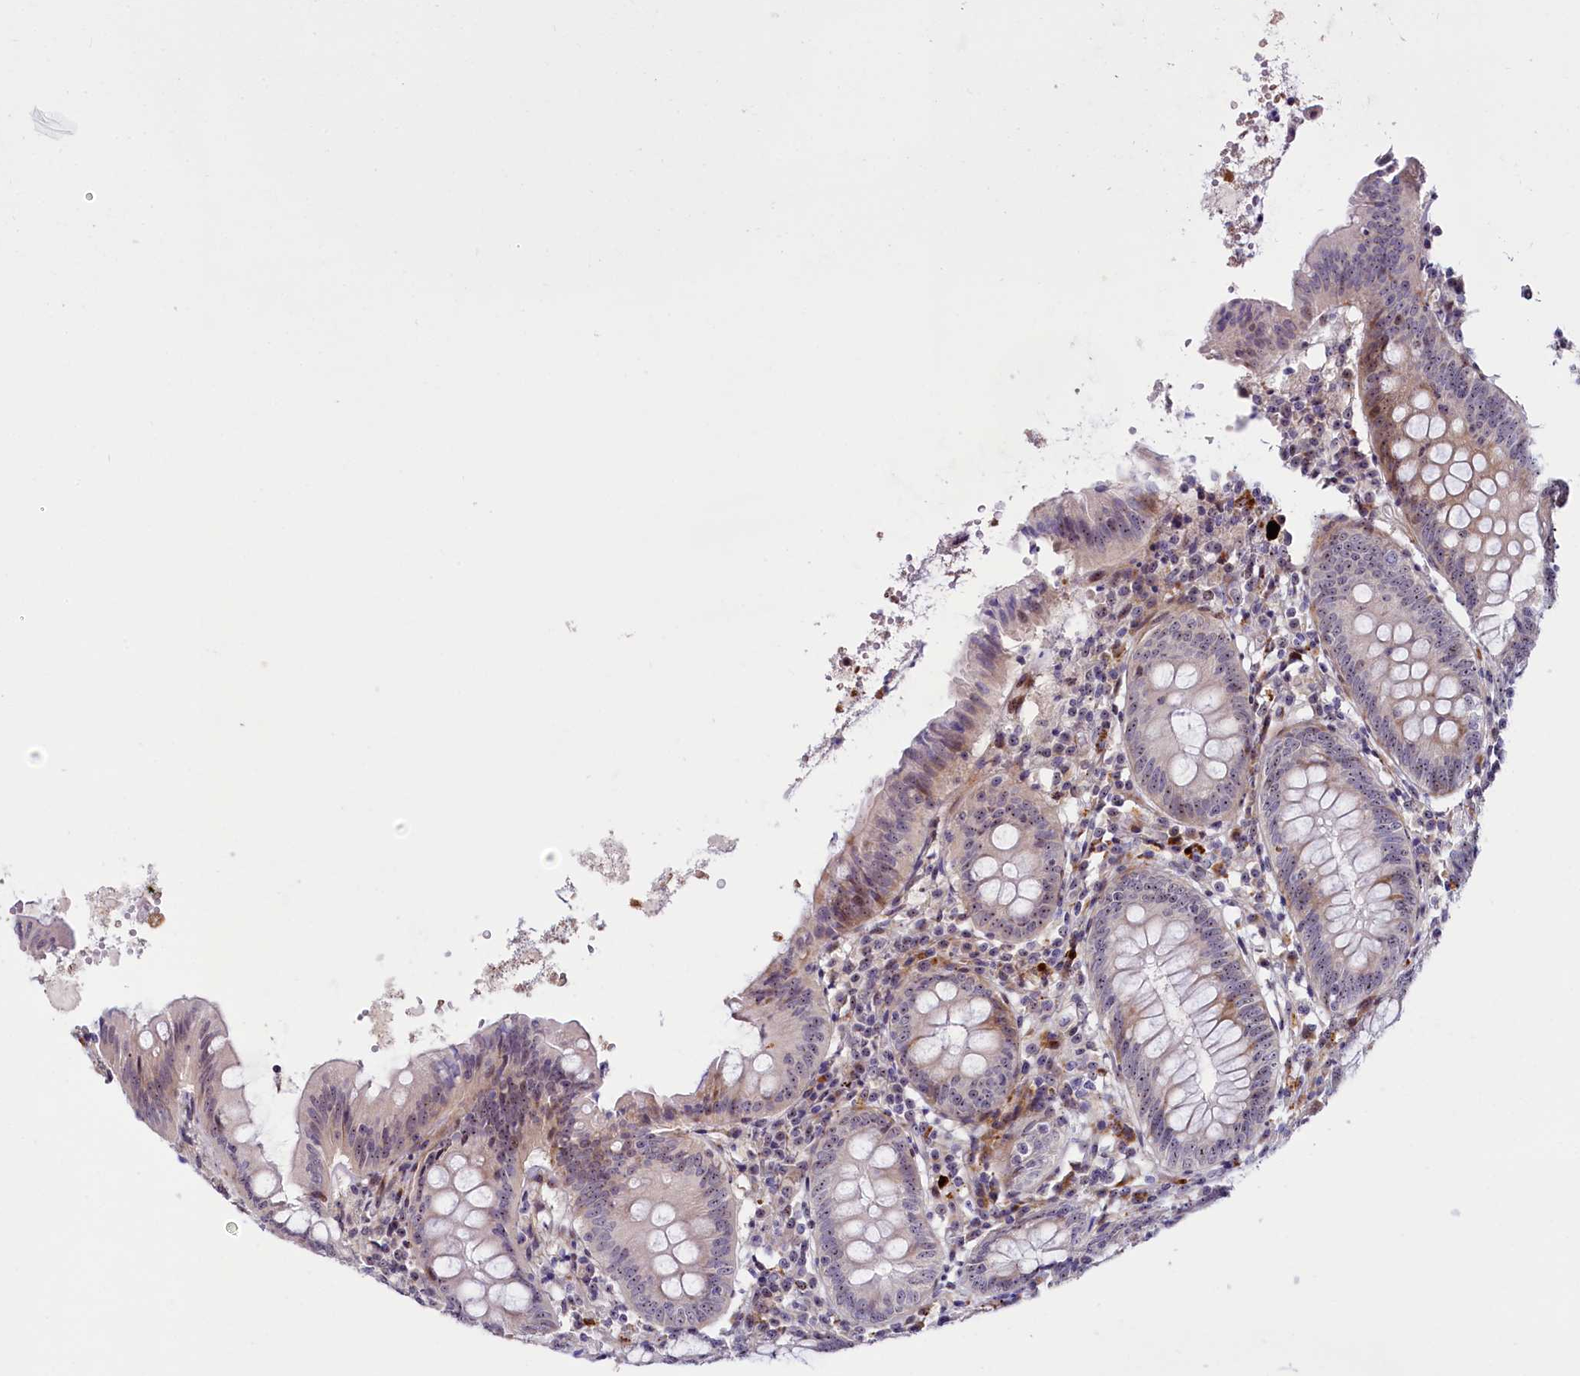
{"staining": {"intensity": "moderate", "quantity": "25%-75%", "location": "cytoplasmic/membranous,nuclear"}, "tissue": "appendix", "cell_type": "Glandular cells", "image_type": "normal", "snomed": [{"axis": "morphology", "description": "Normal tissue, NOS"}, {"axis": "topography", "description": "Appendix"}], "caption": "High-power microscopy captured an IHC photomicrograph of benign appendix, revealing moderate cytoplasmic/membranous,nuclear positivity in about 25%-75% of glandular cells.", "gene": "TCOF1", "patient": {"sex": "female", "age": 54}}